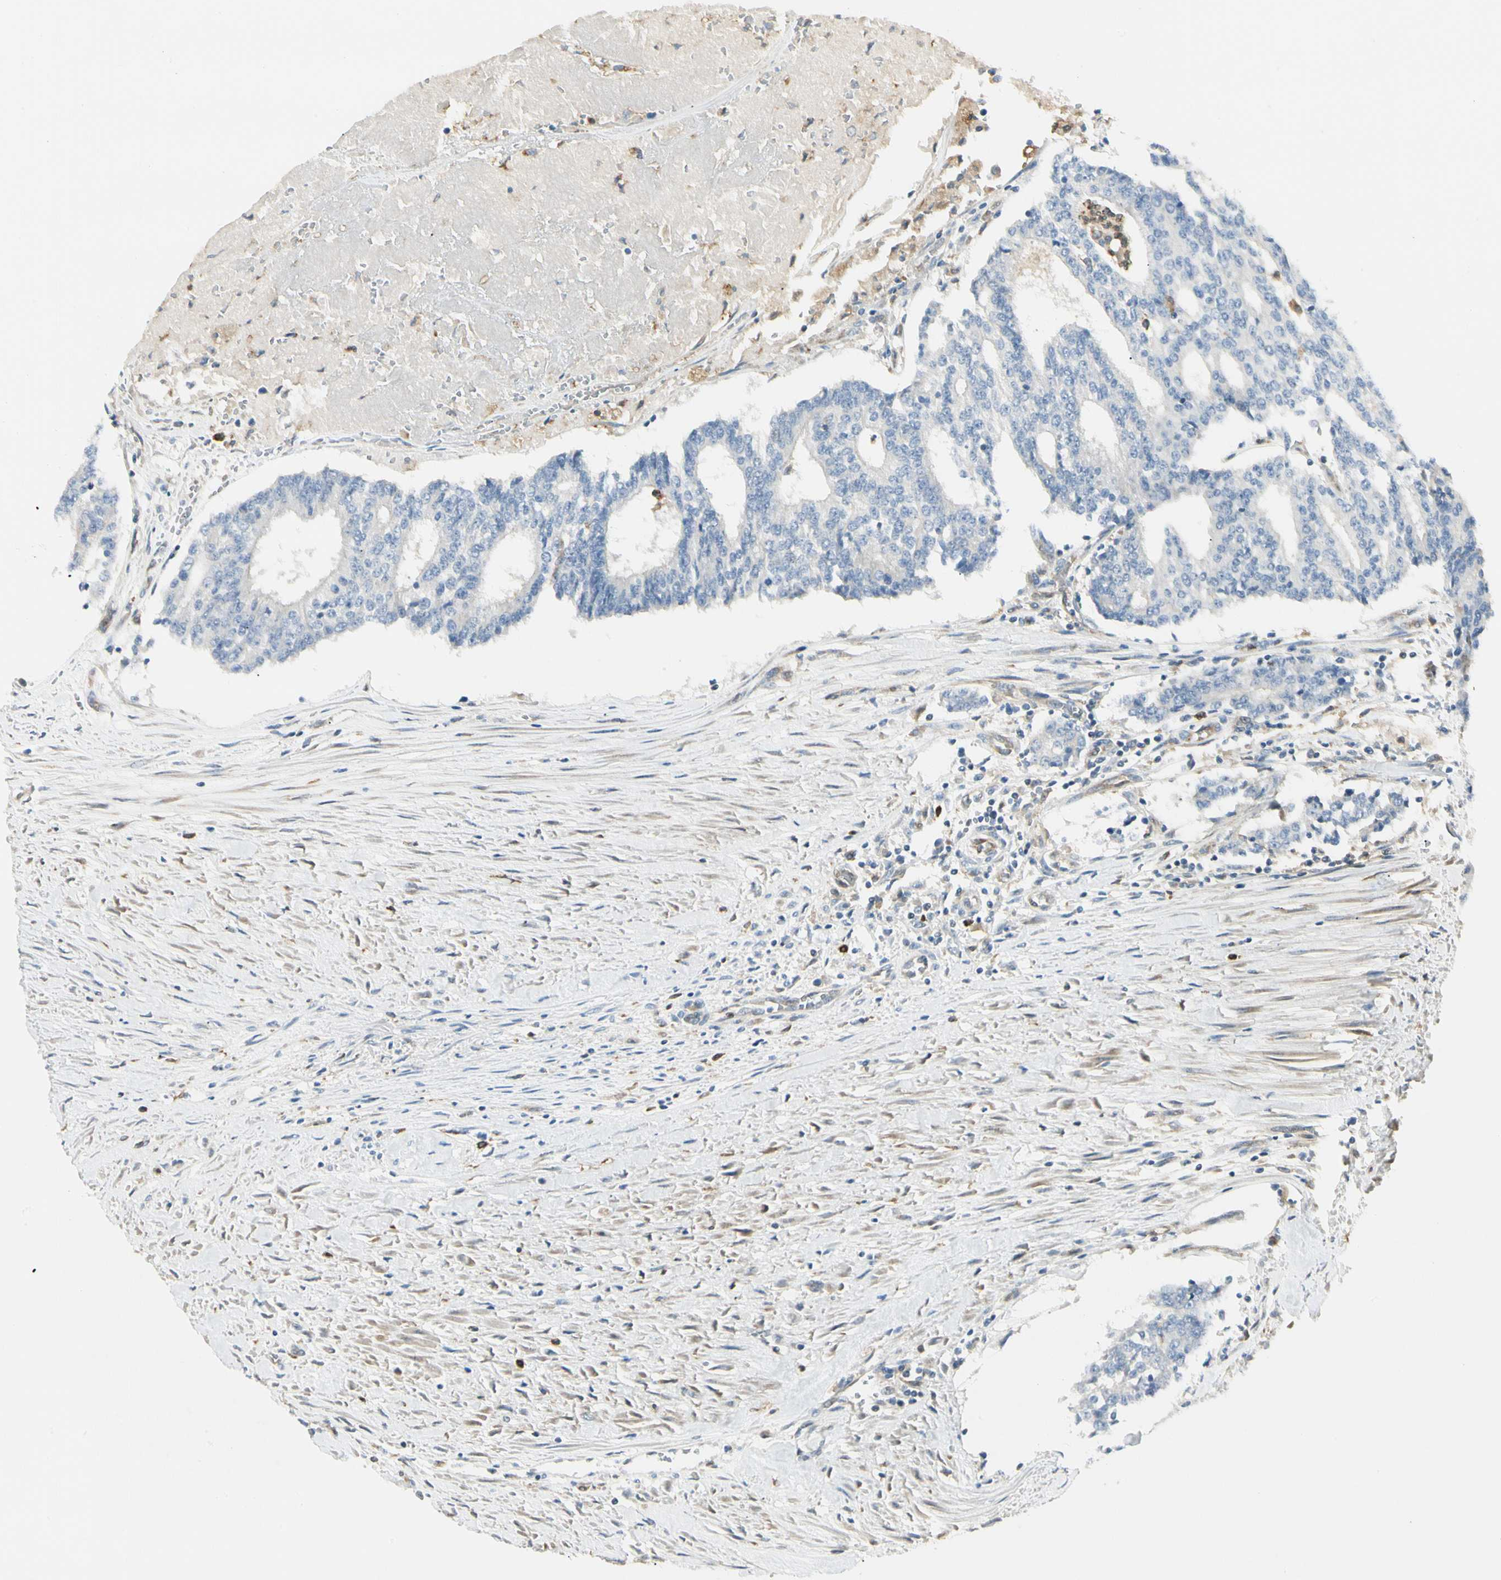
{"staining": {"intensity": "negative", "quantity": "none", "location": "none"}, "tissue": "prostate cancer", "cell_type": "Tumor cells", "image_type": "cancer", "snomed": [{"axis": "morphology", "description": "Adenocarcinoma, High grade"}, {"axis": "topography", "description": "Prostate"}], "caption": "This is a image of IHC staining of prostate cancer (high-grade adenocarcinoma), which shows no staining in tumor cells.", "gene": "LPCAT2", "patient": {"sex": "male", "age": 55}}